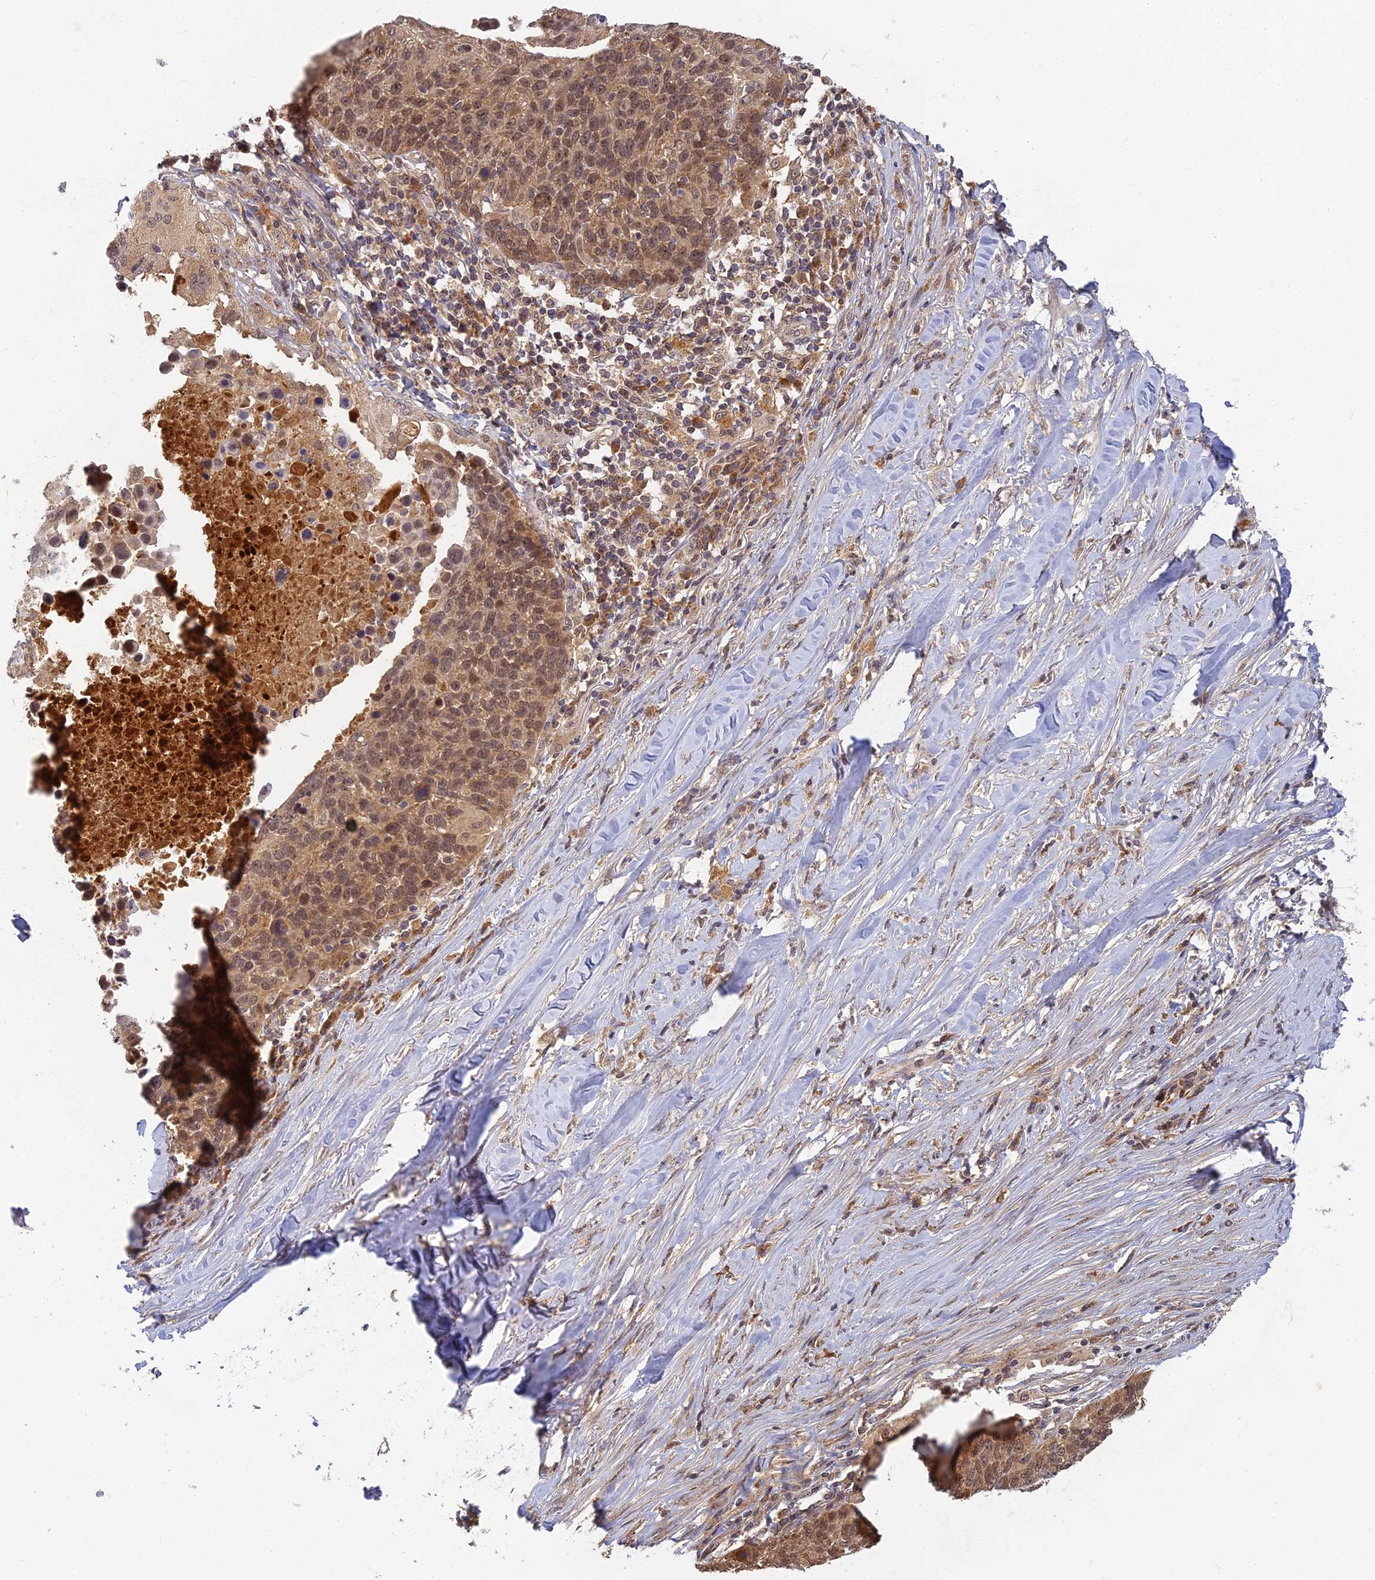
{"staining": {"intensity": "moderate", "quantity": ">75%", "location": "cytoplasmic/membranous"}, "tissue": "lung cancer", "cell_type": "Tumor cells", "image_type": "cancer", "snomed": [{"axis": "morphology", "description": "Normal tissue, NOS"}, {"axis": "morphology", "description": "Squamous cell carcinoma, NOS"}, {"axis": "topography", "description": "Lymph node"}, {"axis": "topography", "description": "Lung"}], "caption": "Squamous cell carcinoma (lung) stained for a protein displays moderate cytoplasmic/membranous positivity in tumor cells.", "gene": "RGL3", "patient": {"sex": "male", "age": 66}}